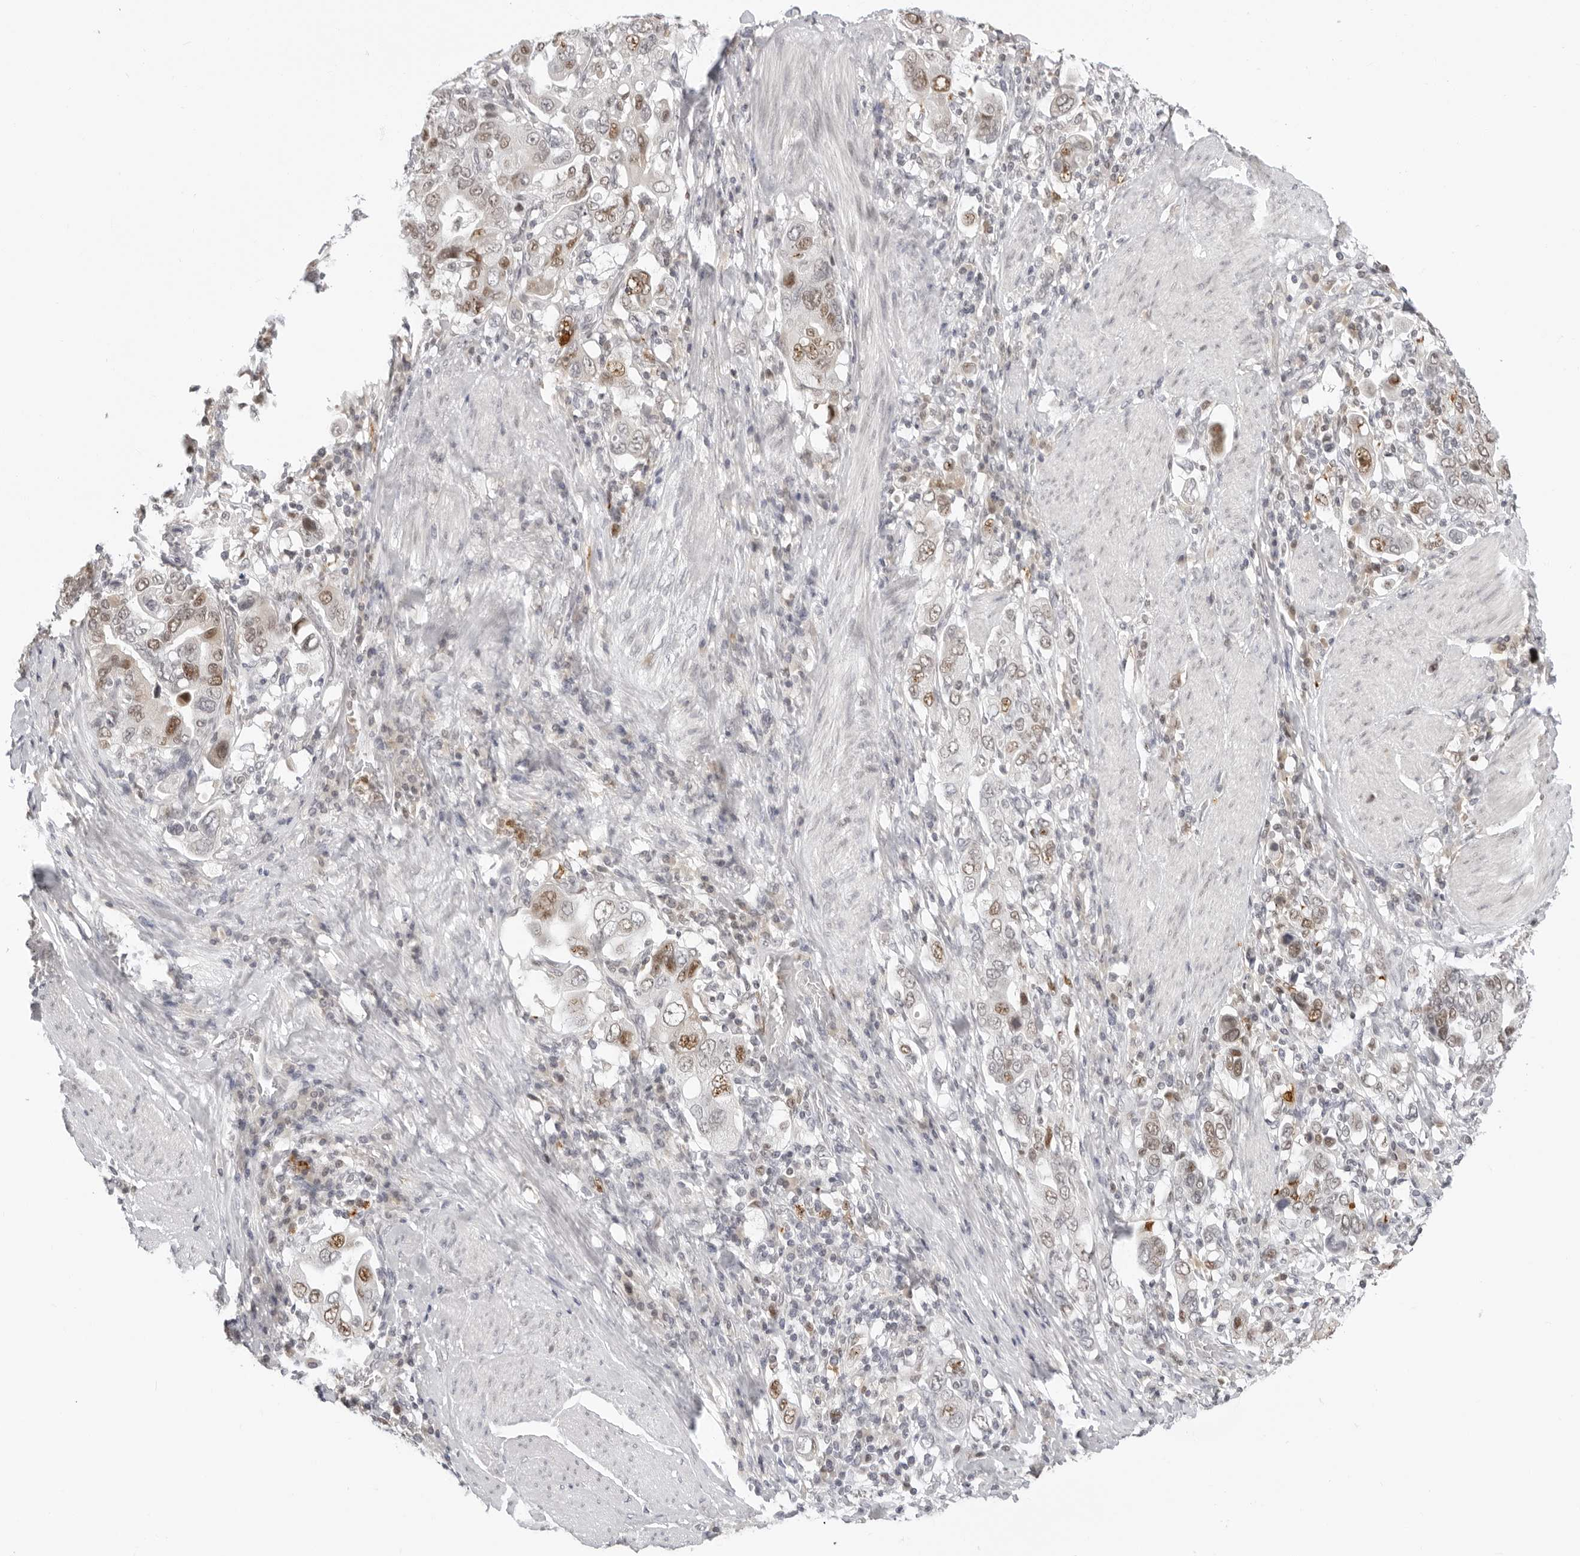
{"staining": {"intensity": "moderate", "quantity": "25%-75%", "location": "nuclear"}, "tissue": "stomach cancer", "cell_type": "Tumor cells", "image_type": "cancer", "snomed": [{"axis": "morphology", "description": "Adenocarcinoma, NOS"}, {"axis": "topography", "description": "Stomach, upper"}], "caption": "Protein expression analysis of human adenocarcinoma (stomach) reveals moderate nuclear positivity in about 25%-75% of tumor cells.", "gene": "MSH6", "patient": {"sex": "male", "age": 62}}